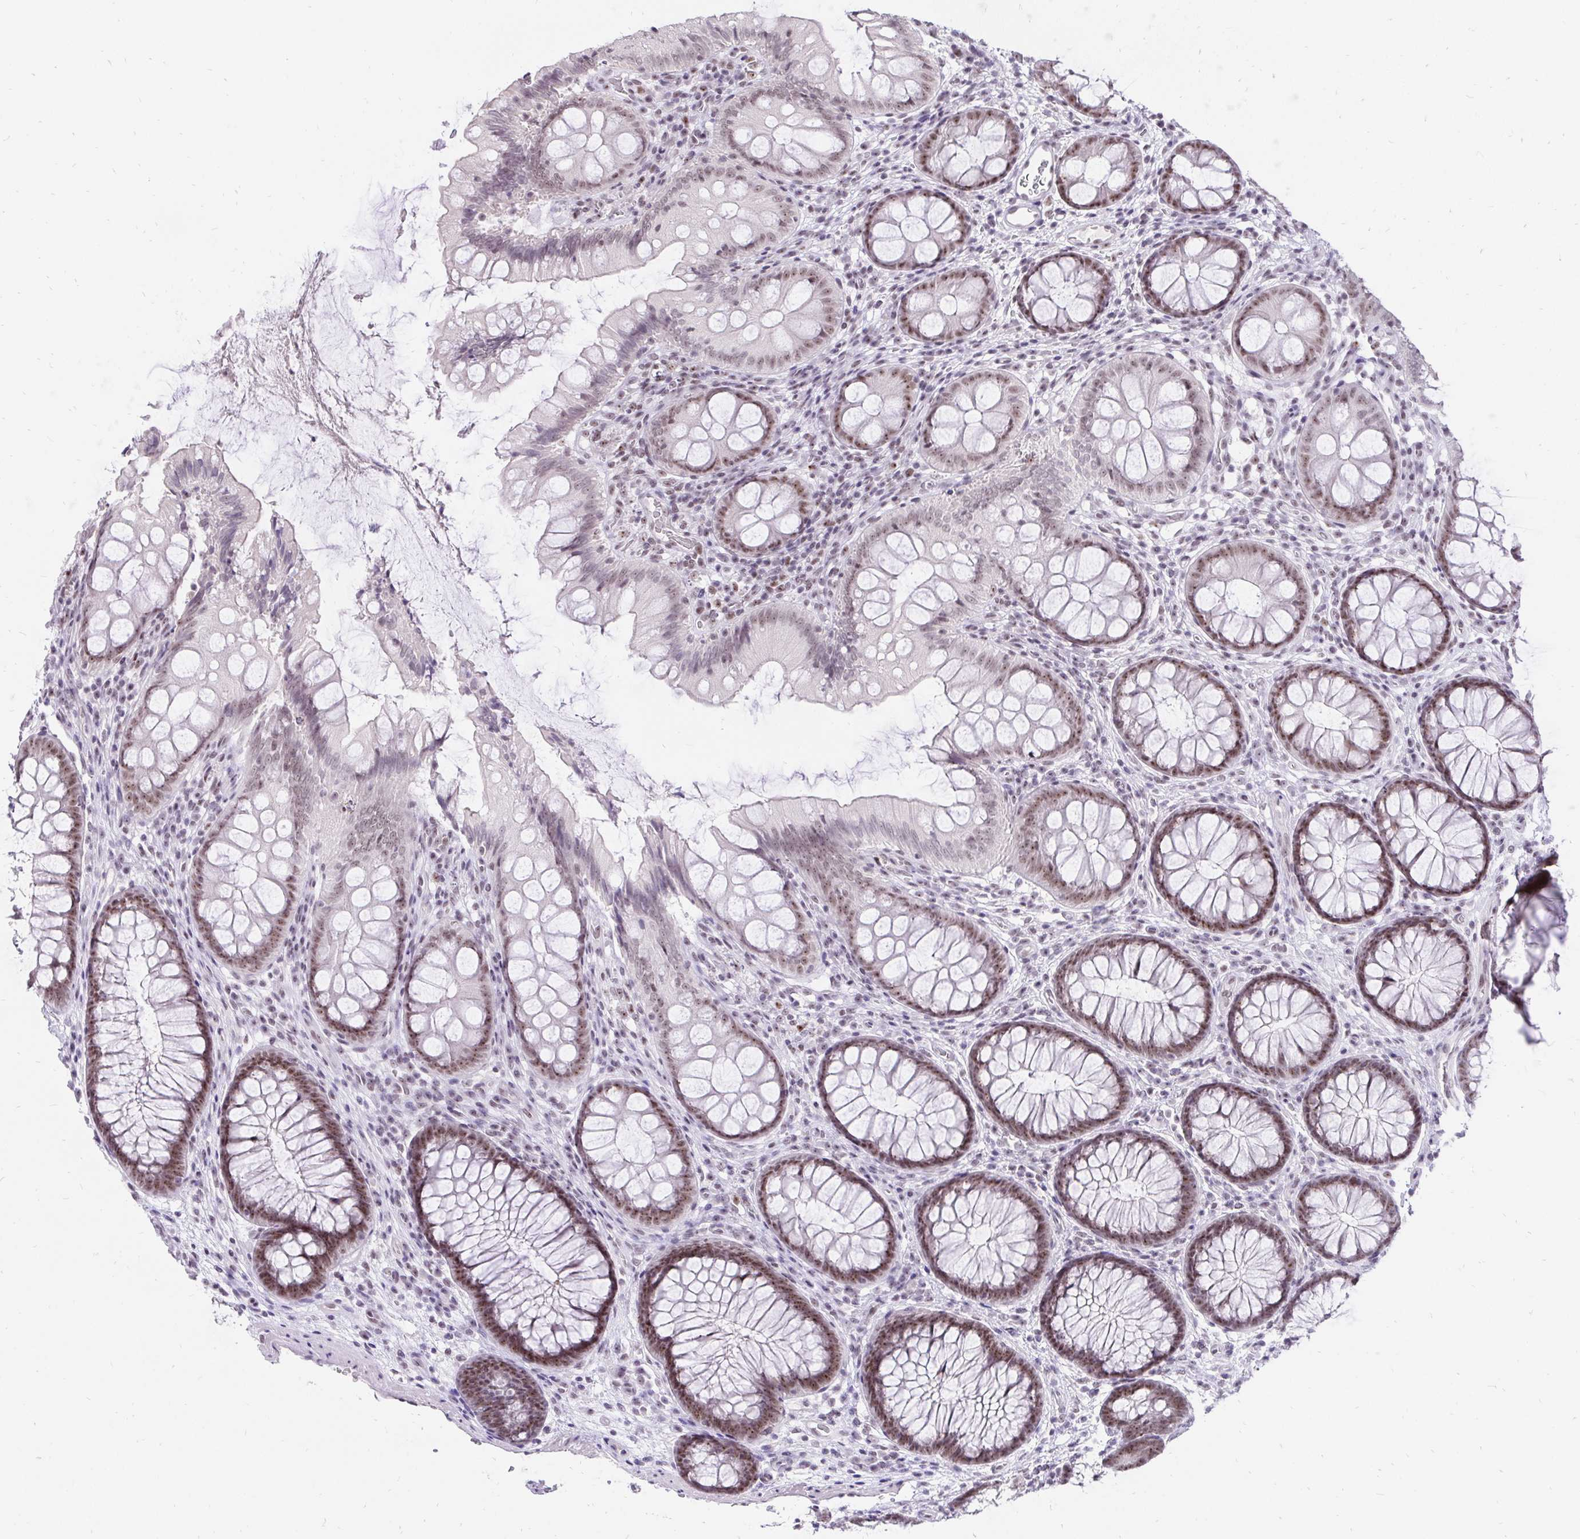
{"staining": {"intensity": "weak", "quantity": "25%-75%", "location": "nuclear"}, "tissue": "colon", "cell_type": "Endothelial cells", "image_type": "normal", "snomed": [{"axis": "morphology", "description": "Normal tissue, NOS"}, {"axis": "morphology", "description": "Adenoma, NOS"}, {"axis": "topography", "description": "Soft tissue"}, {"axis": "topography", "description": "Colon"}], "caption": "About 25%-75% of endothelial cells in benign human colon show weak nuclear protein positivity as visualized by brown immunohistochemical staining.", "gene": "ZNF860", "patient": {"sex": "male", "age": 47}}